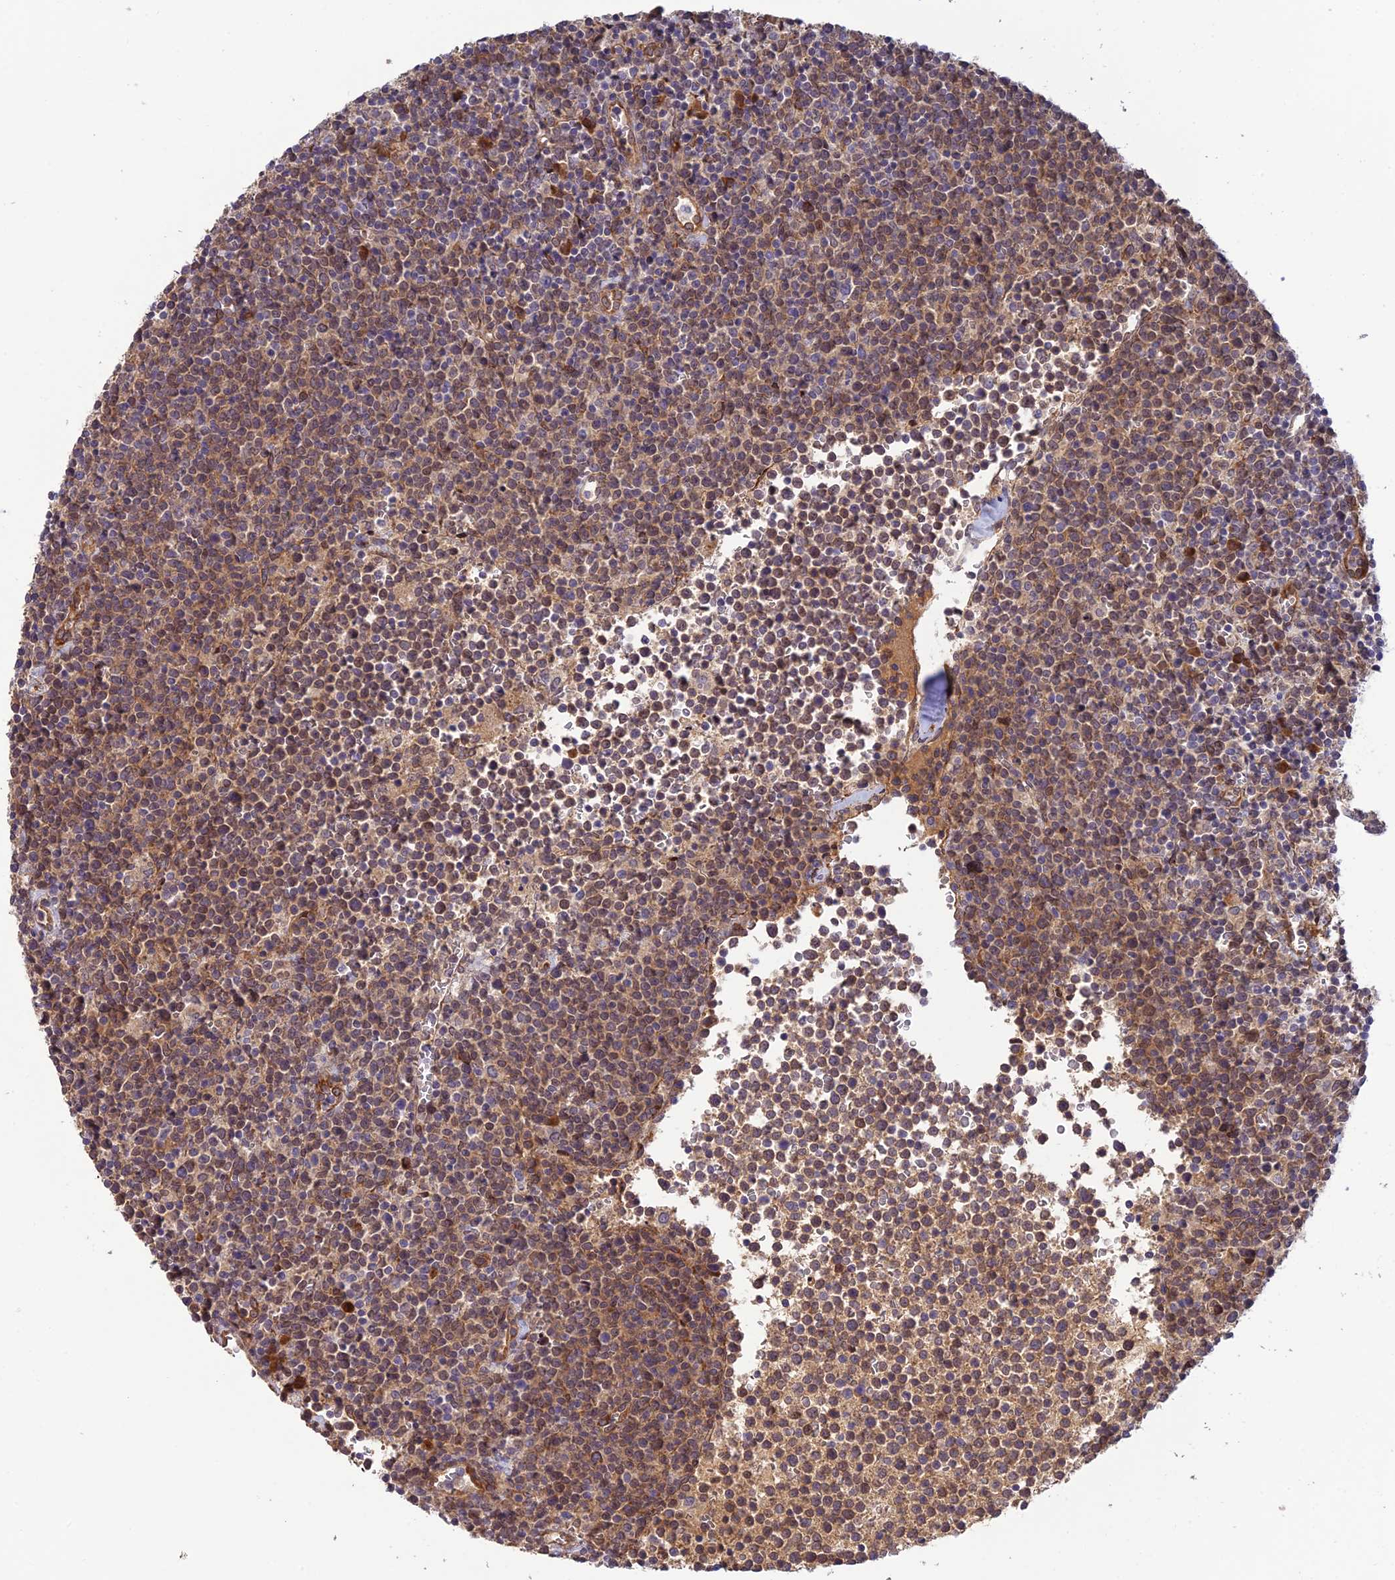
{"staining": {"intensity": "weak", "quantity": "25%-75%", "location": "cytoplasmic/membranous,nuclear"}, "tissue": "lymphoma", "cell_type": "Tumor cells", "image_type": "cancer", "snomed": [{"axis": "morphology", "description": "Malignant lymphoma, non-Hodgkin's type, High grade"}, {"axis": "topography", "description": "Lymph node"}], "caption": "The image demonstrates staining of lymphoma, revealing weak cytoplasmic/membranous and nuclear protein positivity (brown color) within tumor cells. (Brightfield microscopy of DAB IHC at high magnification).", "gene": "P3H3", "patient": {"sex": "male", "age": 61}}